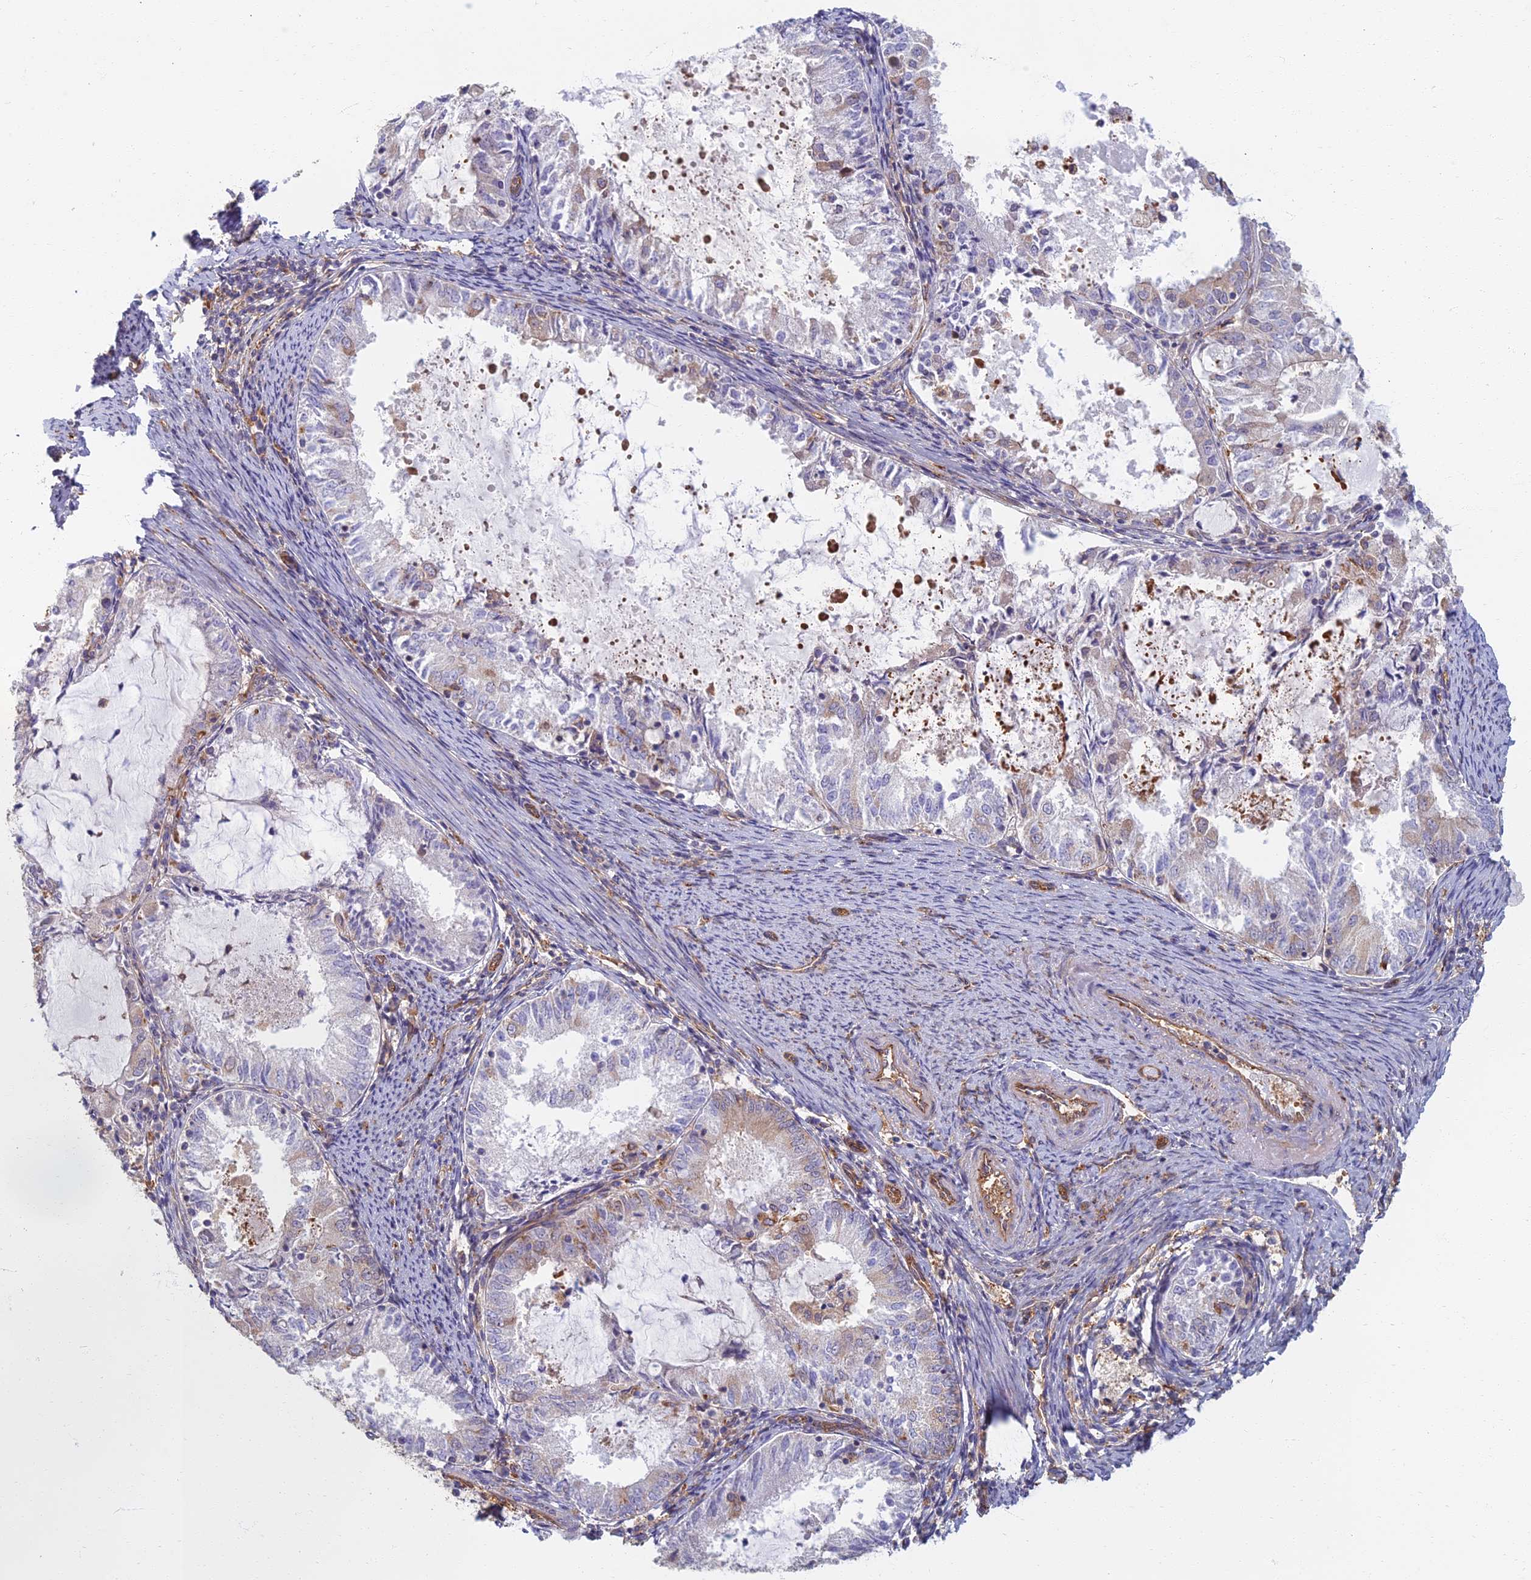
{"staining": {"intensity": "moderate", "quantity": "<25%", "location": "cytoplasmic/membranous"}, "tissue": "endometrial cancer", "cell_type": "Tumor cells", "image_type": "cancer", "snomed": [{"axis": "morphology", "description": "Adenocarcinoma, NOS"}, {"axis": "topography", "description": "Endometrium"}], "caption": "About <25% of tumor cells in human endometrial adenocarcinoma exhibit moderate cytoplasmic/membranous protein positivity as visualized by brown immunohistochemical staining.", "gene": "RBSN", "patient": {"sex": "female", "age": 57}}